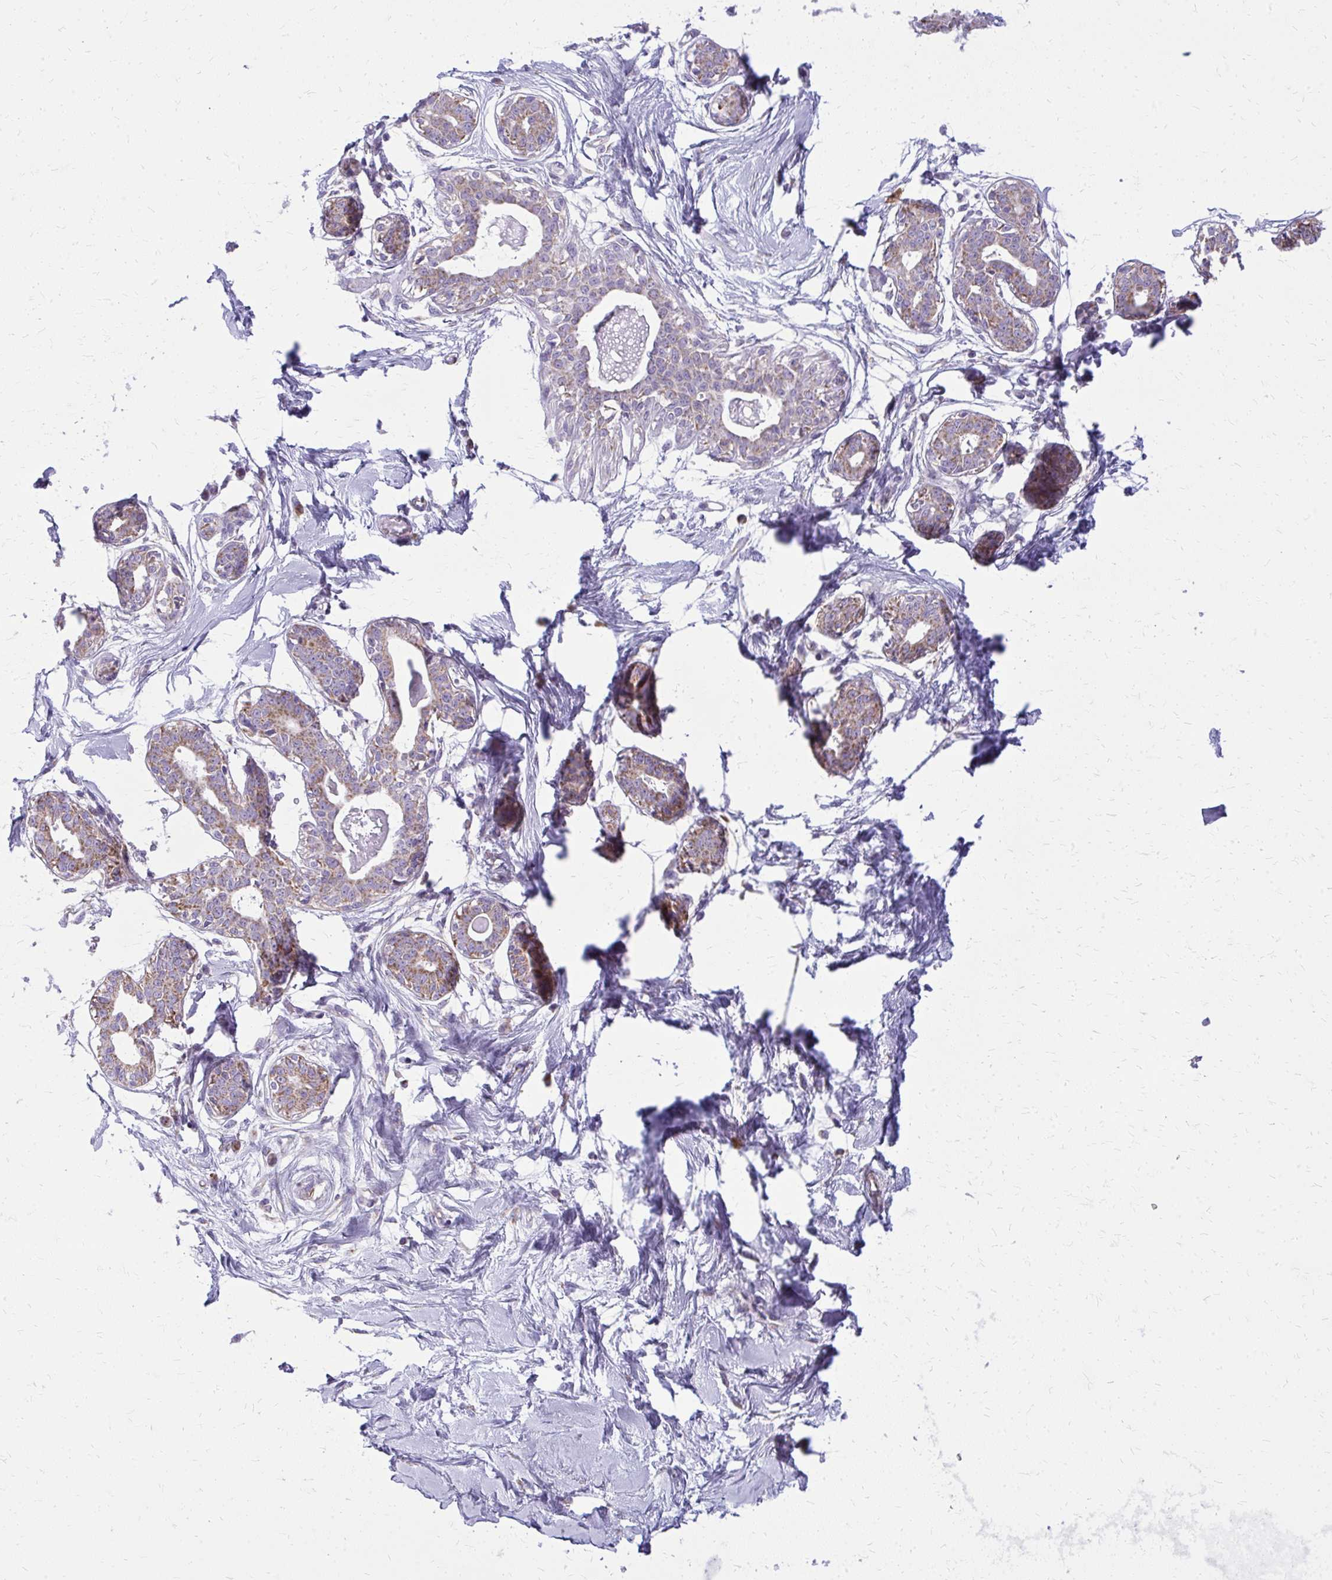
{"staining": {"intensity": "negative", "quantity": "none", "location": "none"}, "tissue": "breast", "cell_type": "Adipocytes", "image_type": "normal", "snomed": [{"axis": "morphology", "description": "Normal tissue, NOS"}, {"axis": "topography", "description": "Breast"}], "caption": "Micrograph shows no protein expression in adipocytes of unremarkable breast.", "gene": "IFIT1", "patient": {"sex": "female", "age": 45}}